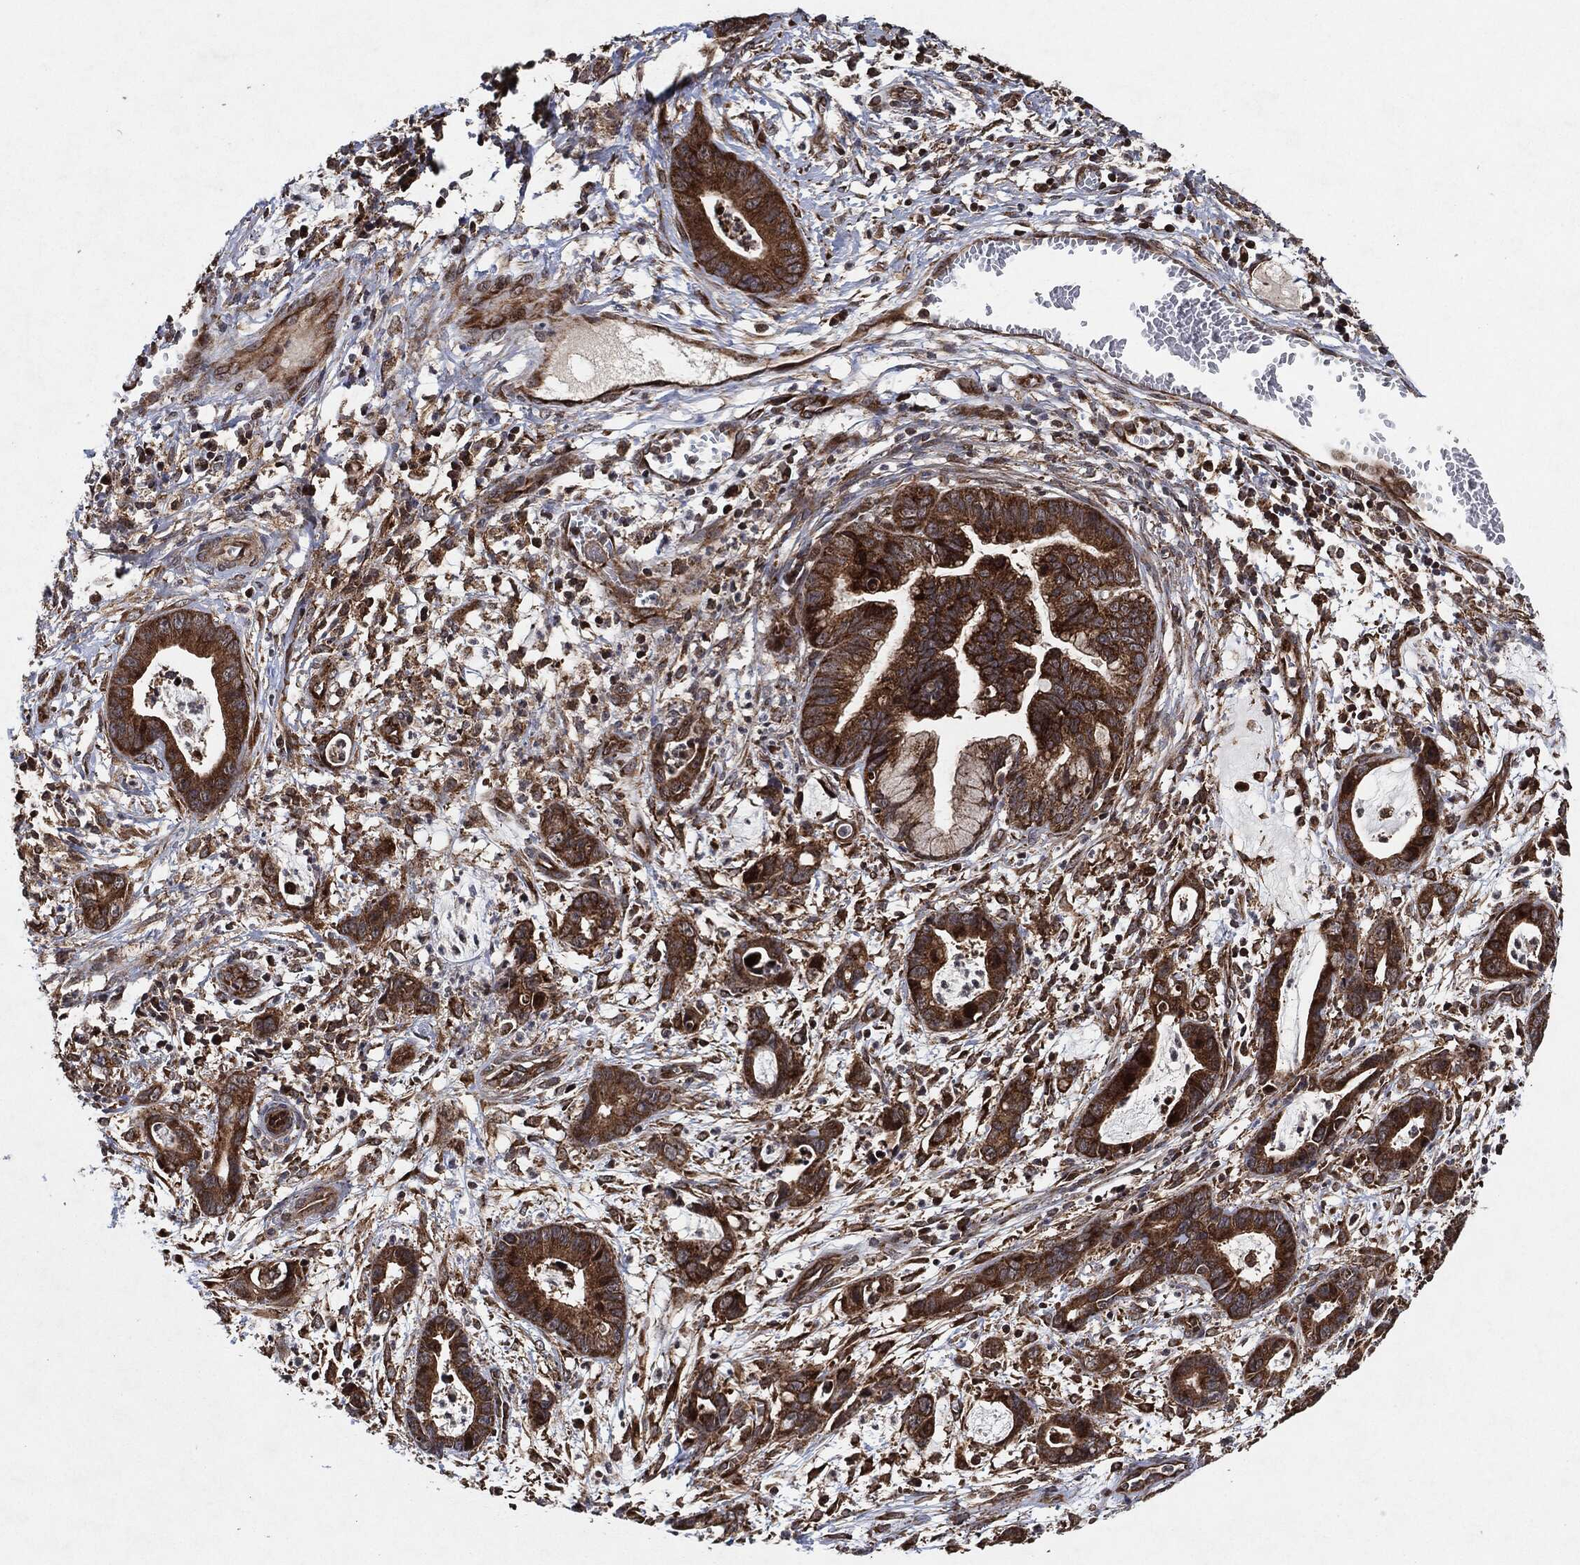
{"staining": {"intensity": "moderate", "quantity": "25%-75%", "location": "cytoplasmic/membranous"}, "tissue": "cervical cancer", "cell_type": "Tumor cells", "image_type": "cancer", "snomed": [{"axis": "morphology", "description": "Adenocarcinoma, NOS"}, {"axis": "topography", "description": "Cervix"}], "caption": "Brown immunohistochemical staining in human cervical cancer shows moderate cytoplasmic/membranous positivity in about 25%-75% of tumor cells.", "gene": "BCAR1", "patient": {"sex": "female", "age": 44}}